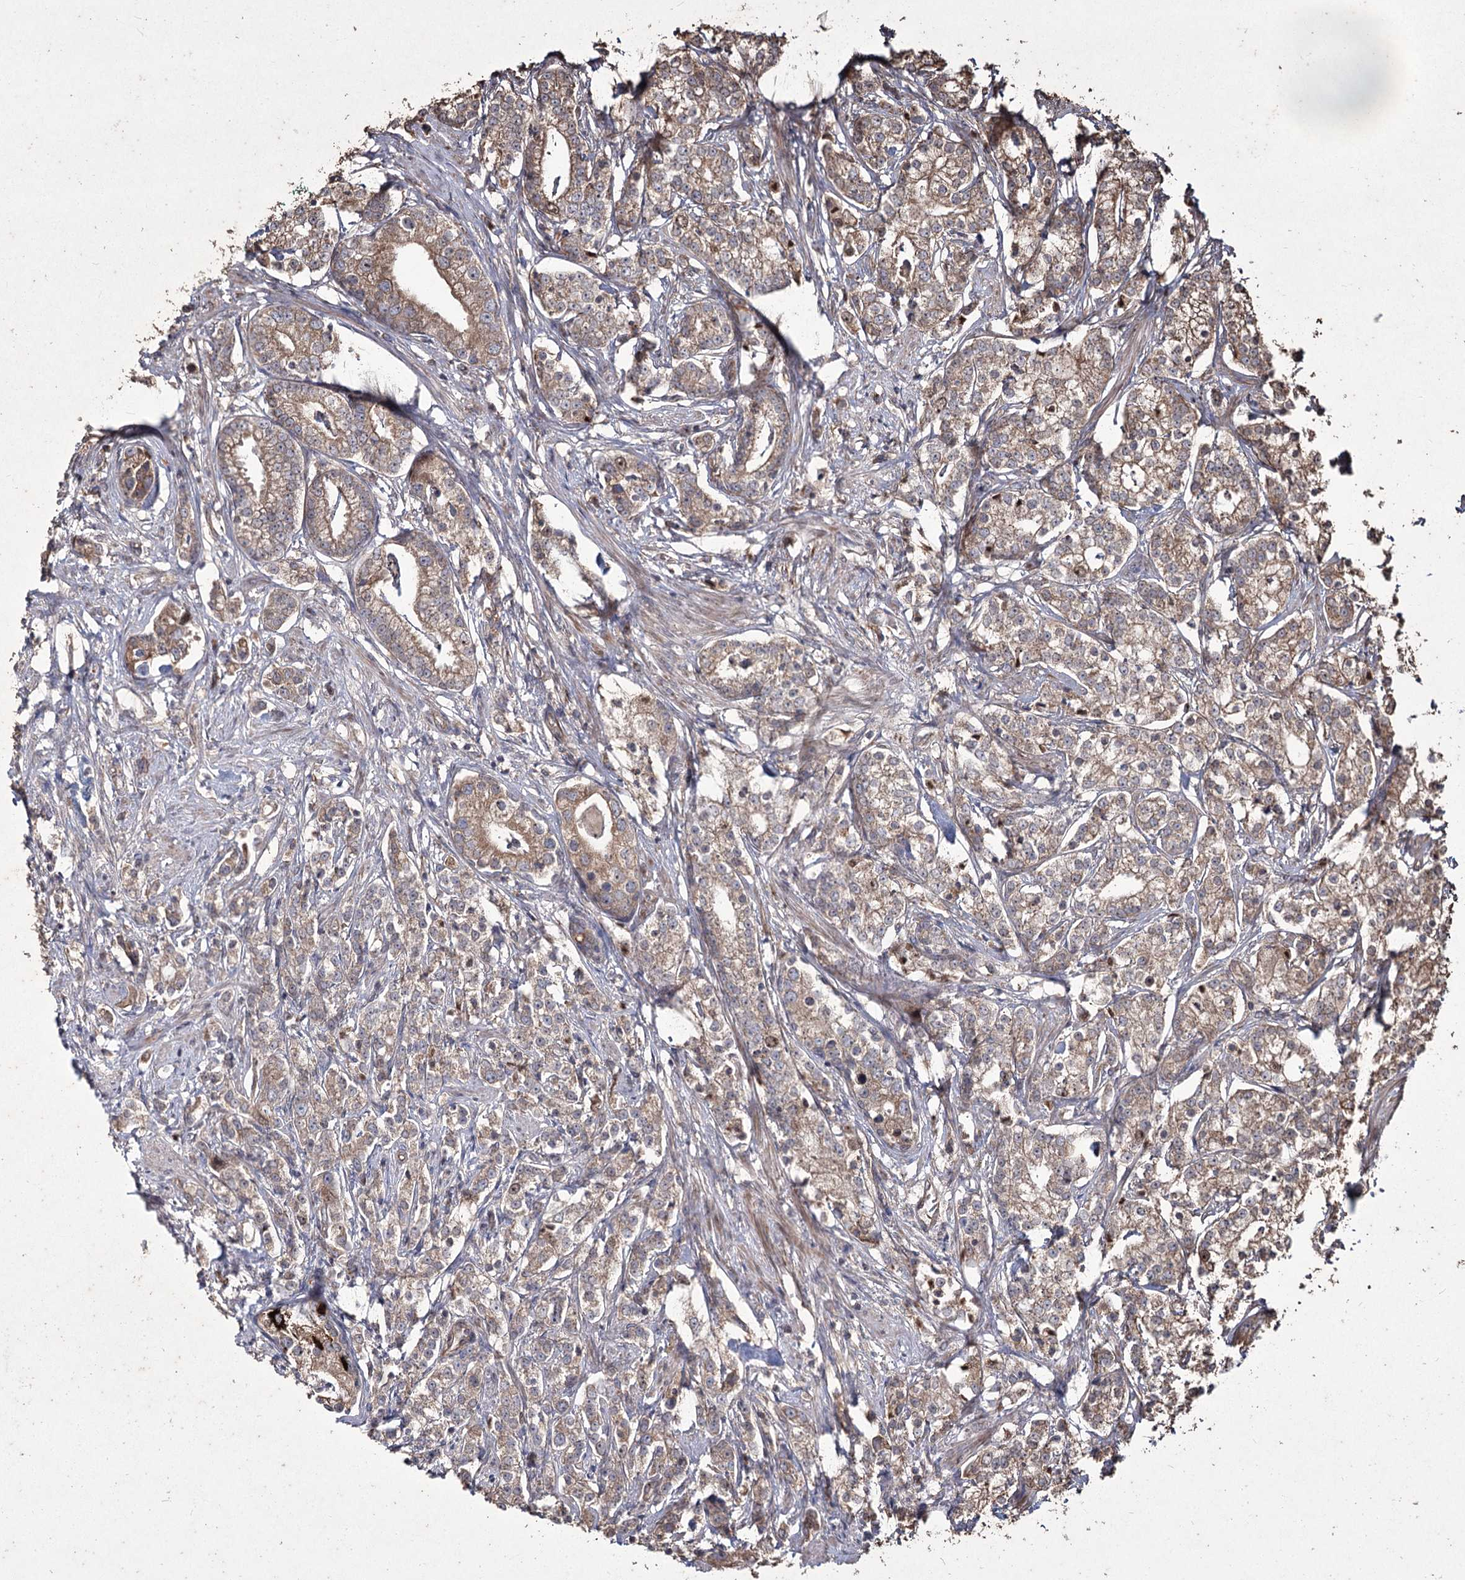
{"staining": {"intensity": "weak", "quantity": ">75%", "location": "cytoplasmic/membranous,nuclear"}, "tissue": "prostate cancer", "cell_type": "Tumor cells", "image_type": "cancer", "snomed": [{"axis": "morphology", "description": "Adenocarcinoma, High grade"}, {"axis": "topography", "description": "Prostate"}], "caption": "Immunohistochemistry (DAB) staining of prostate cancer (adenocarcinoma (high-grade)) shows weak cytoplasmic/membranous and nuclear protein staining in about >75% of tumor cells.", "gene": "PRC1", "patient": {"sex": "male", "age": 69}}